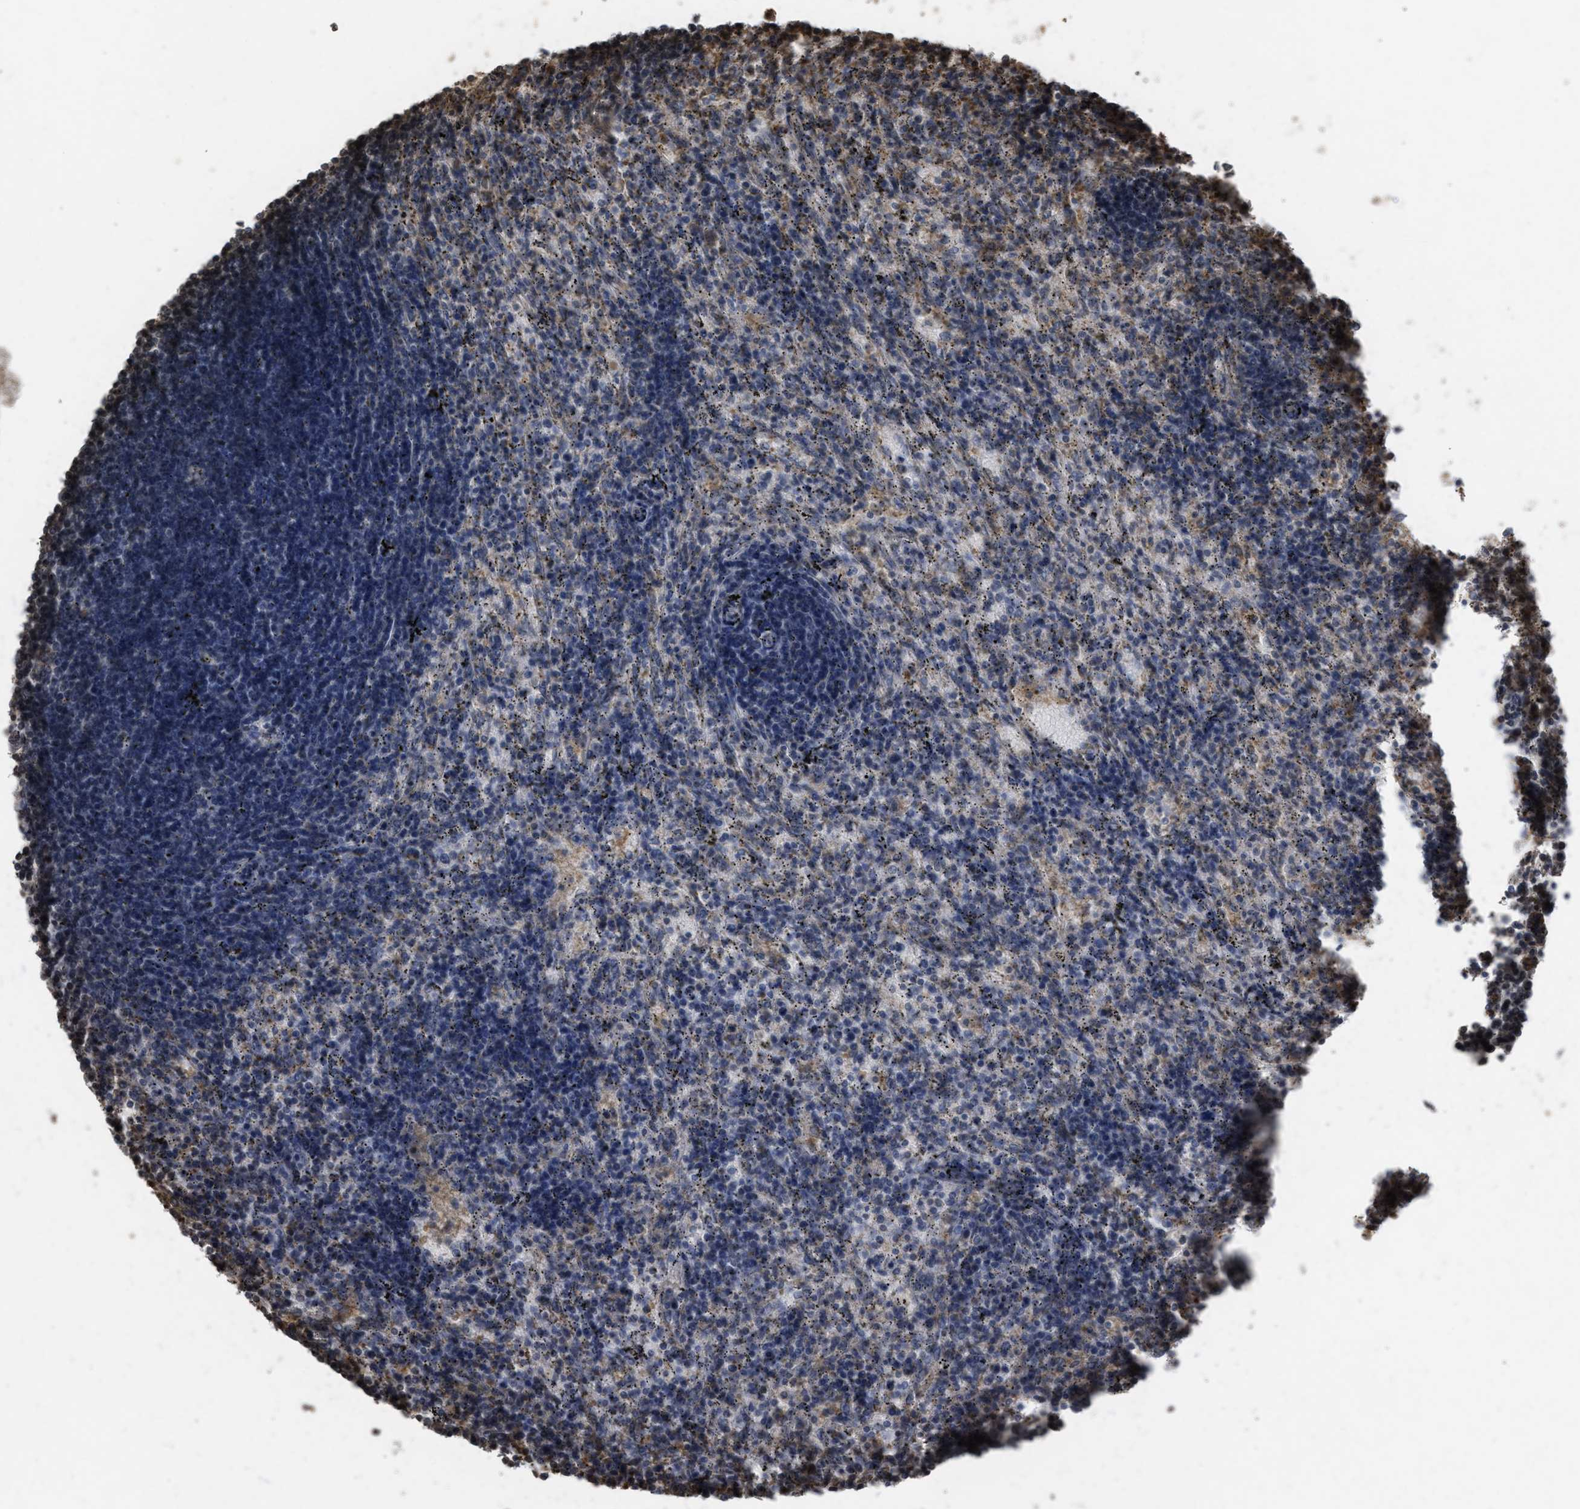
{"staining": {"intensity": "negative", "quantity": "none", "location": "none"}, "tissue": "lymphoma", "cell_type": "Tumor cells", "image_type": "cancer", "snomed": [{"axis": "morphology", "description": "Malignant lymphoma, non-Hodgkin's type, Low grade"}, {"axis": "topography", "description": "Spleen"}], "caption": "Micrograph shows no significant protein expression in tumor cells of lymphoma. Brightfield microscopy of IHC stained with DAB (brown) and hematoxylin (blue), captured at high magnification.", "gene": "ARHGDIA", "patient": {"sex": "male", "age": 76}}